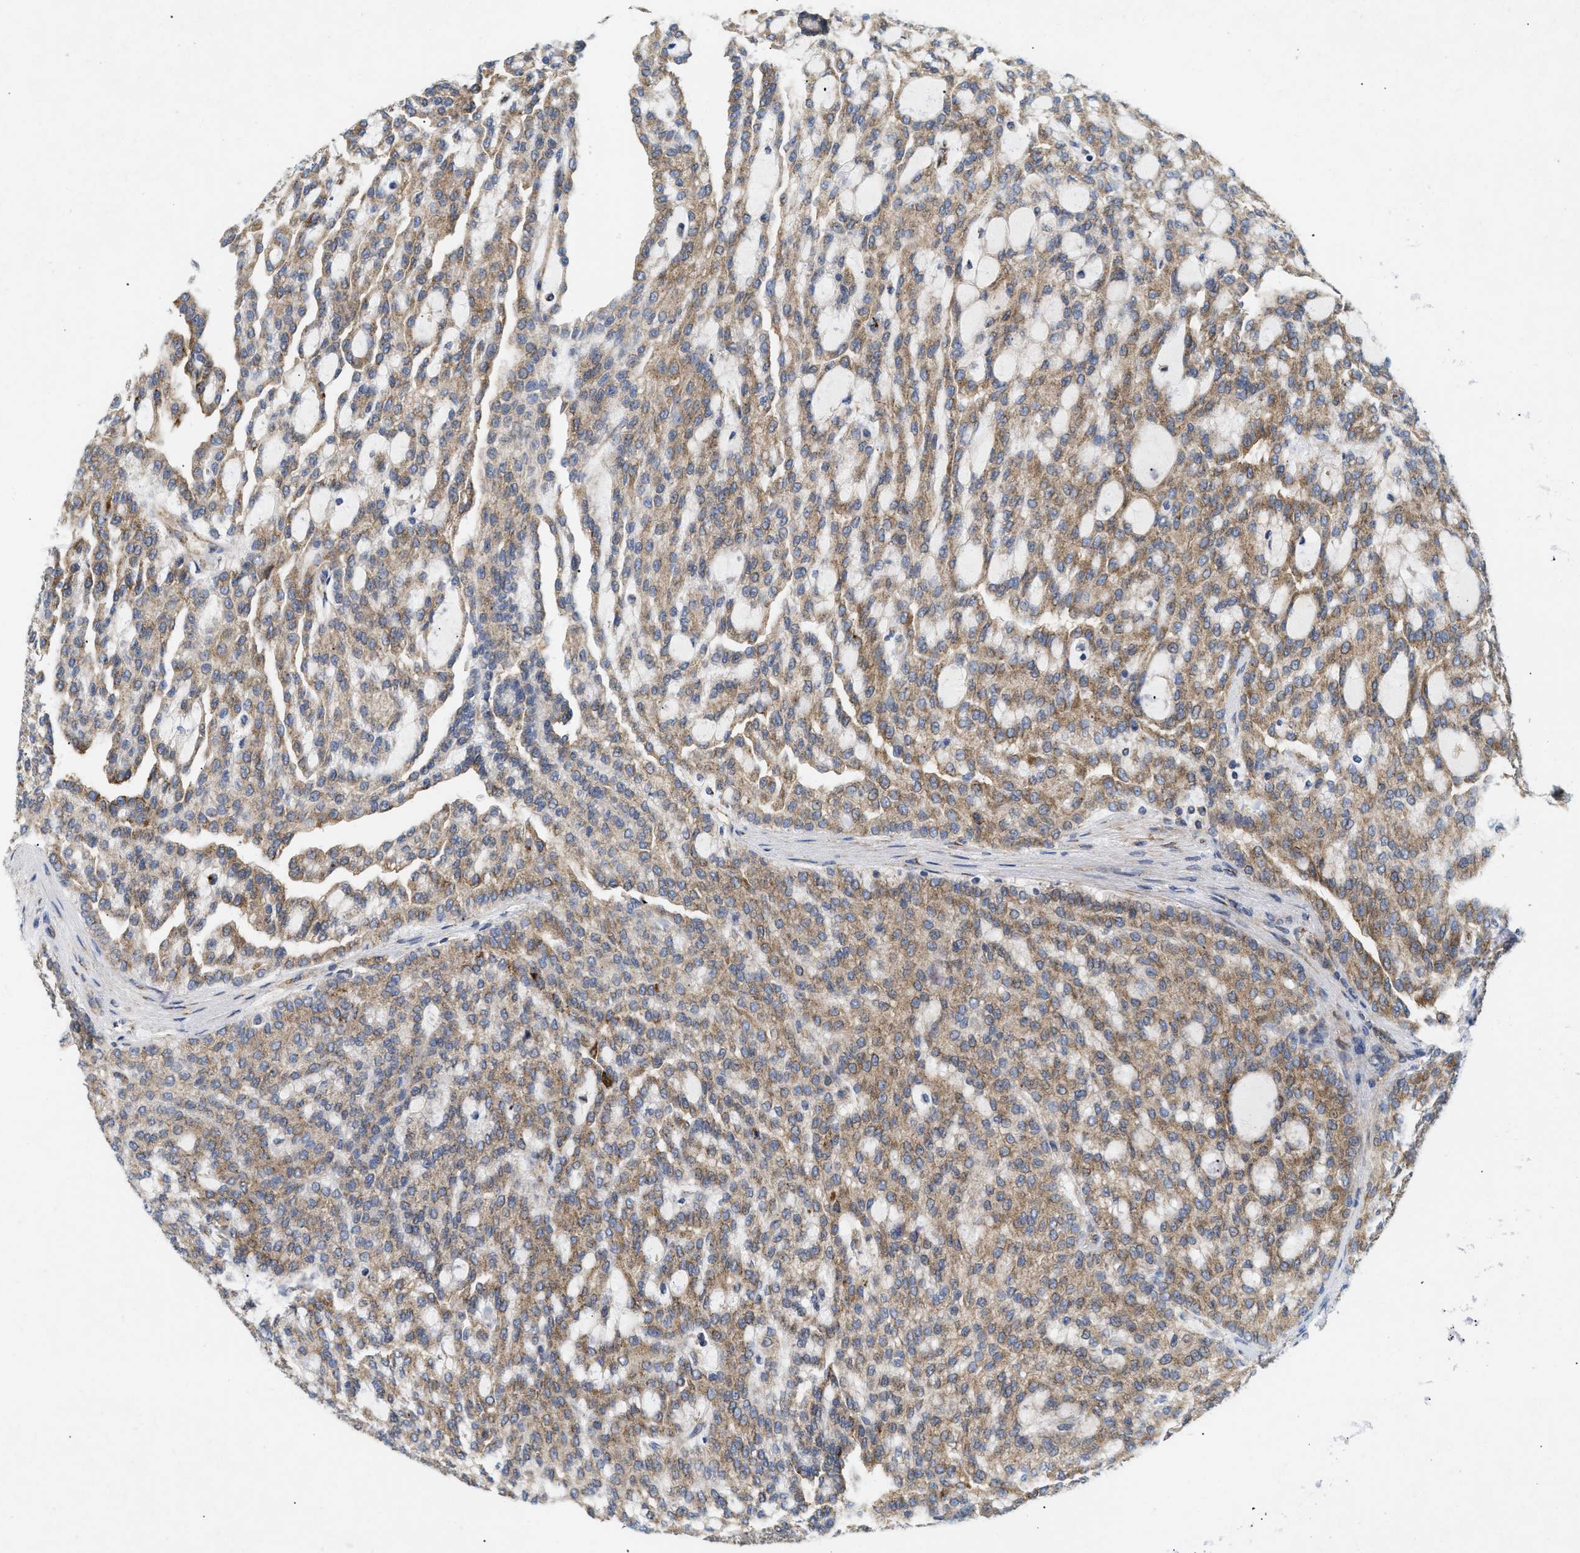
{"staining": {"intensity": "moderate", "quantity": ">75%", "location": "cytoplasmic/membranous"}, "tissue": "renal cancer", "cell_type": "Tumor cells", "image_type": "cancer", "snomed": [{"axis": "morphology", "description": "Adenocarcinoma, NOS"}, {"axis": "topography", "description": "Kidney"}], "caption": "Human renal cancer (adenocarcinoma) stained with a protein marker reveals moderate staining in tumor cells.", "gene": "DCTN4", "patient": {"sex": "male", "age": 63}}